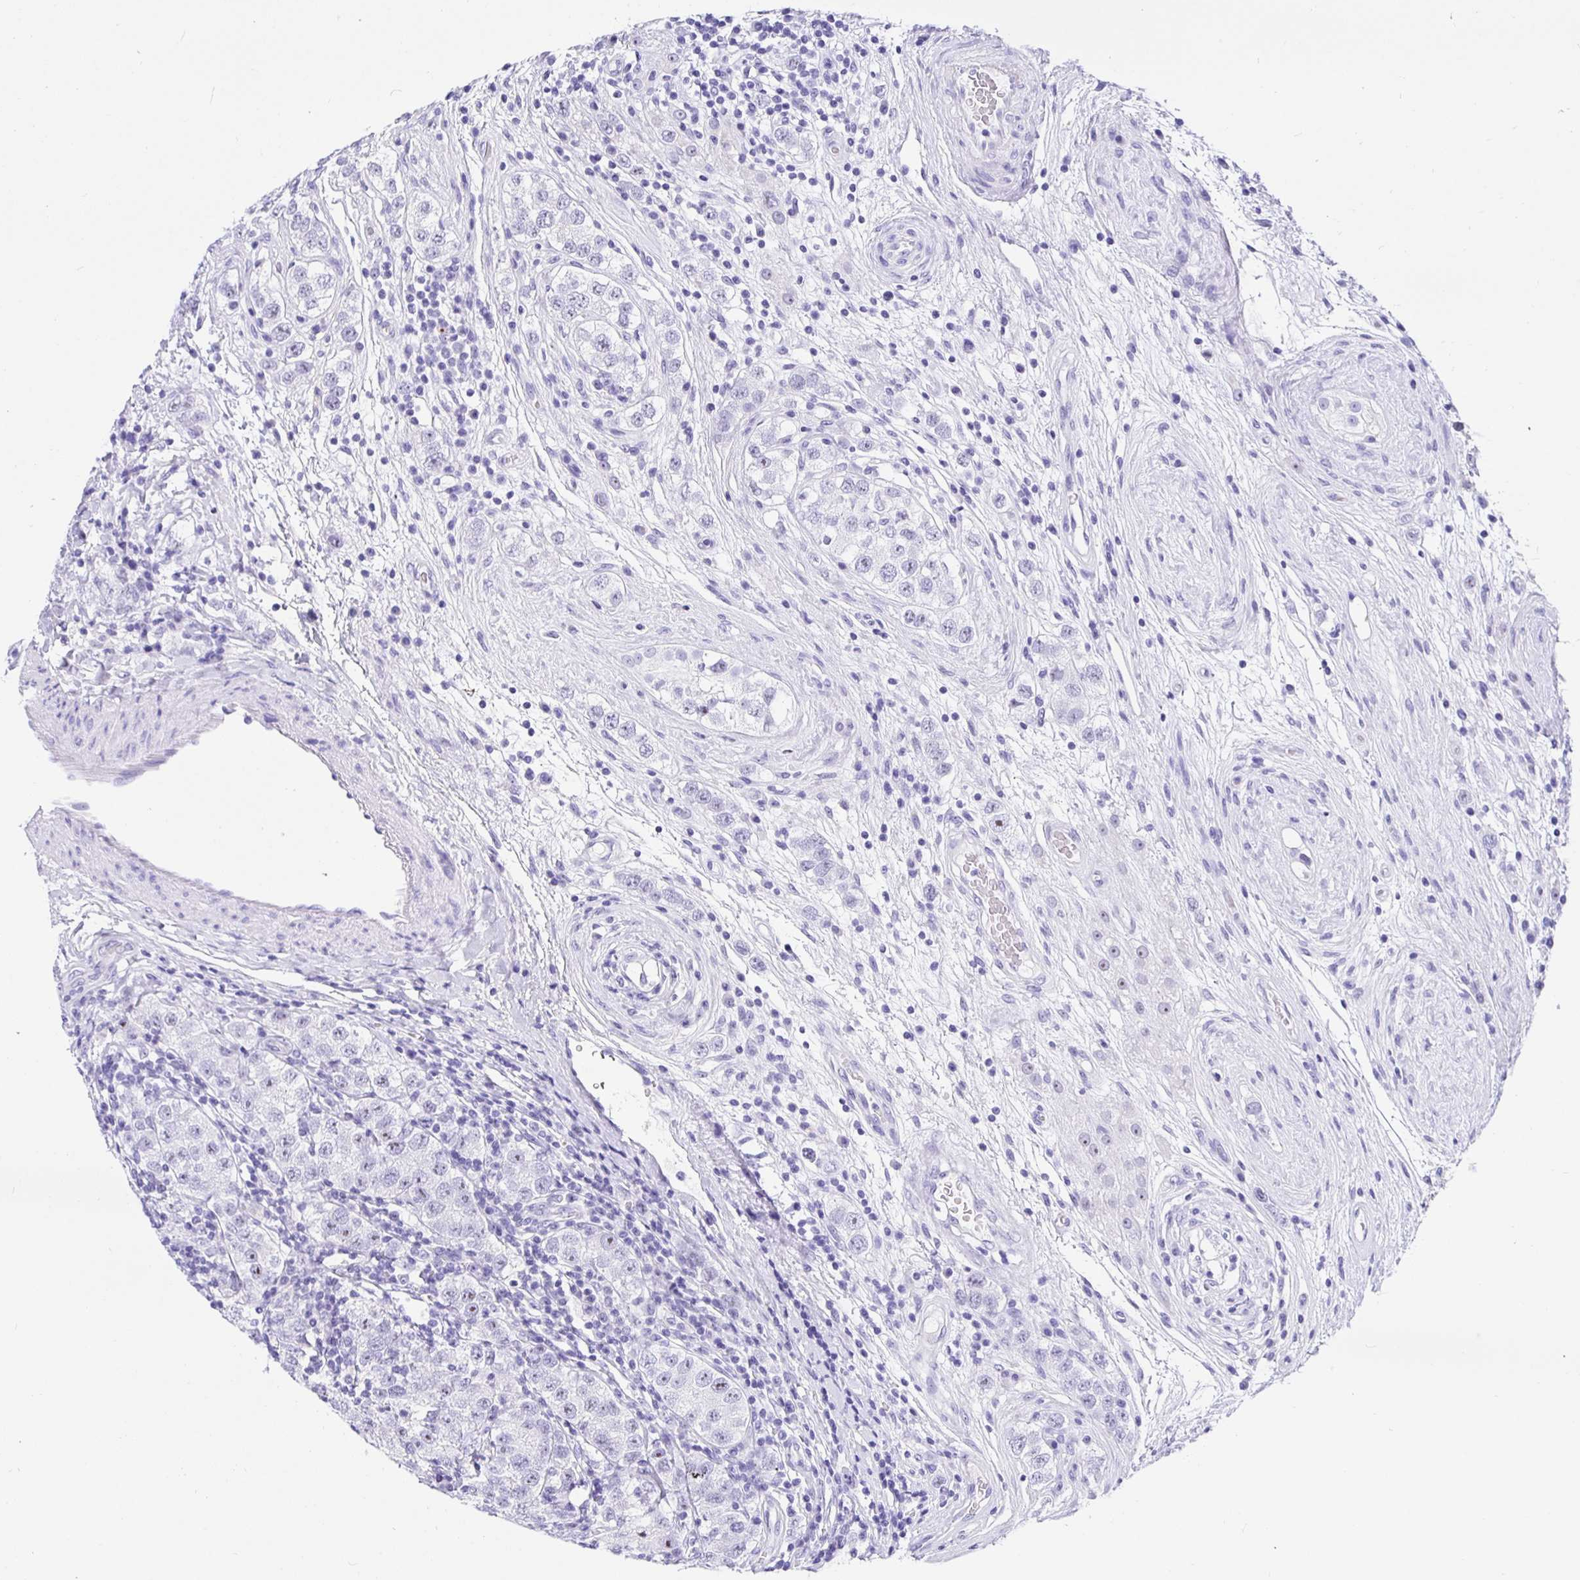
{"staining": {"intensity": "negative", "quantity": "none", "location": "none"}, "tissue": "testis cancer", "cell_type": "Tumor cells", "image_type": "cancer", "snomed": [{"axis": "morphology", "description": "Seminoma, NOS"}, {"axis": "topography", "description": "Testis"}], "caption": "Histopathology image shows no protein positivity in tumor cells of testis seminoma tissue. Nuclei are stained in blue.", "gene": "PRAMEF19", "patient": {"sex": "male", "age": 34}}